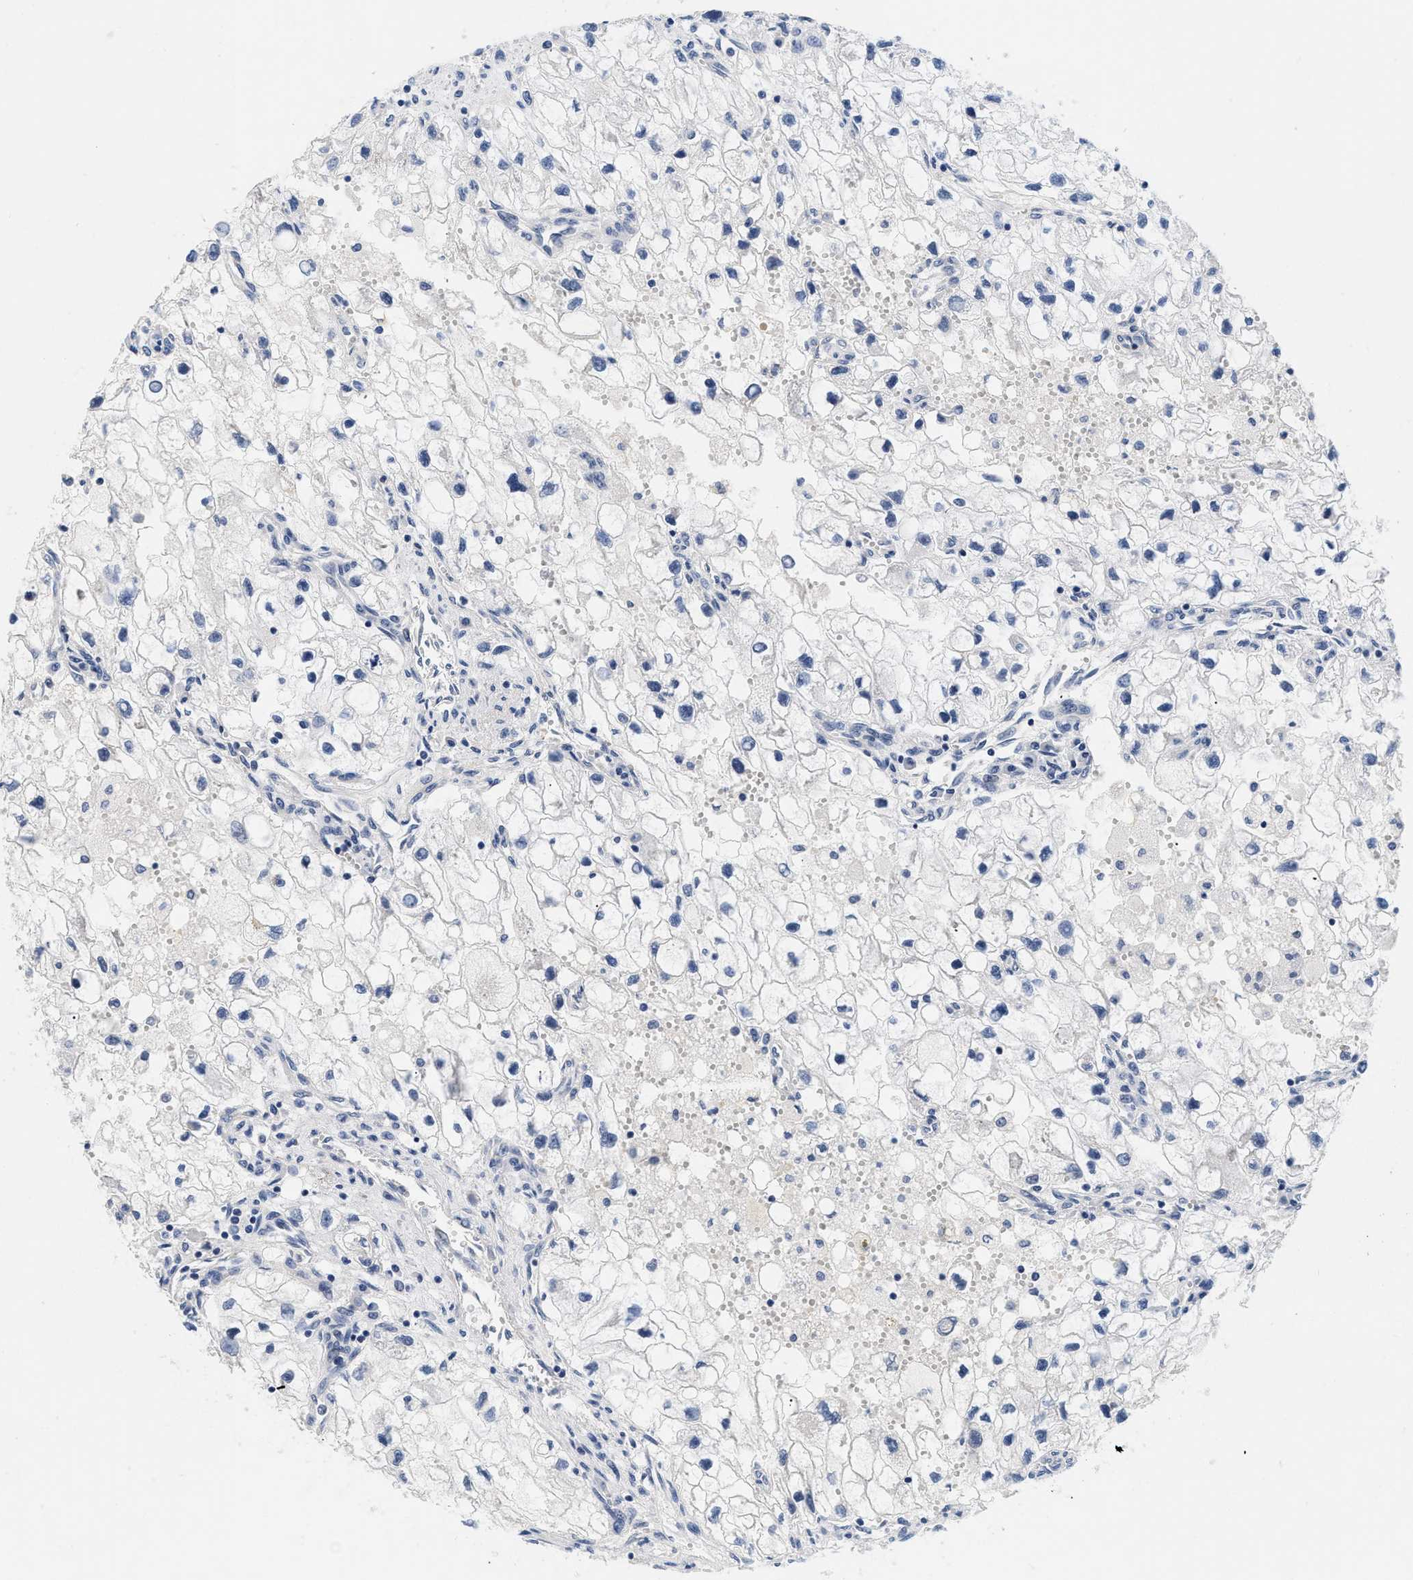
{"staining": {"intensity": "negative", "quantity": "none", "location": "none"}, "tissue": "renal cancer", "cell_type": "Tumor cells", "image_type": "cancer", "snomed": [{"axis": "morphology", "description": "Adenocarcinoma, NOS"}, {"axis": "topography", "description": "Kidney"}], "caption": "Immunohistochemical staining of adenocarcinoma (renal) demonstrates no significant expression in tumor cells.", "gene": "PDP1", "patient": {"sex": "female", "age": 70}}